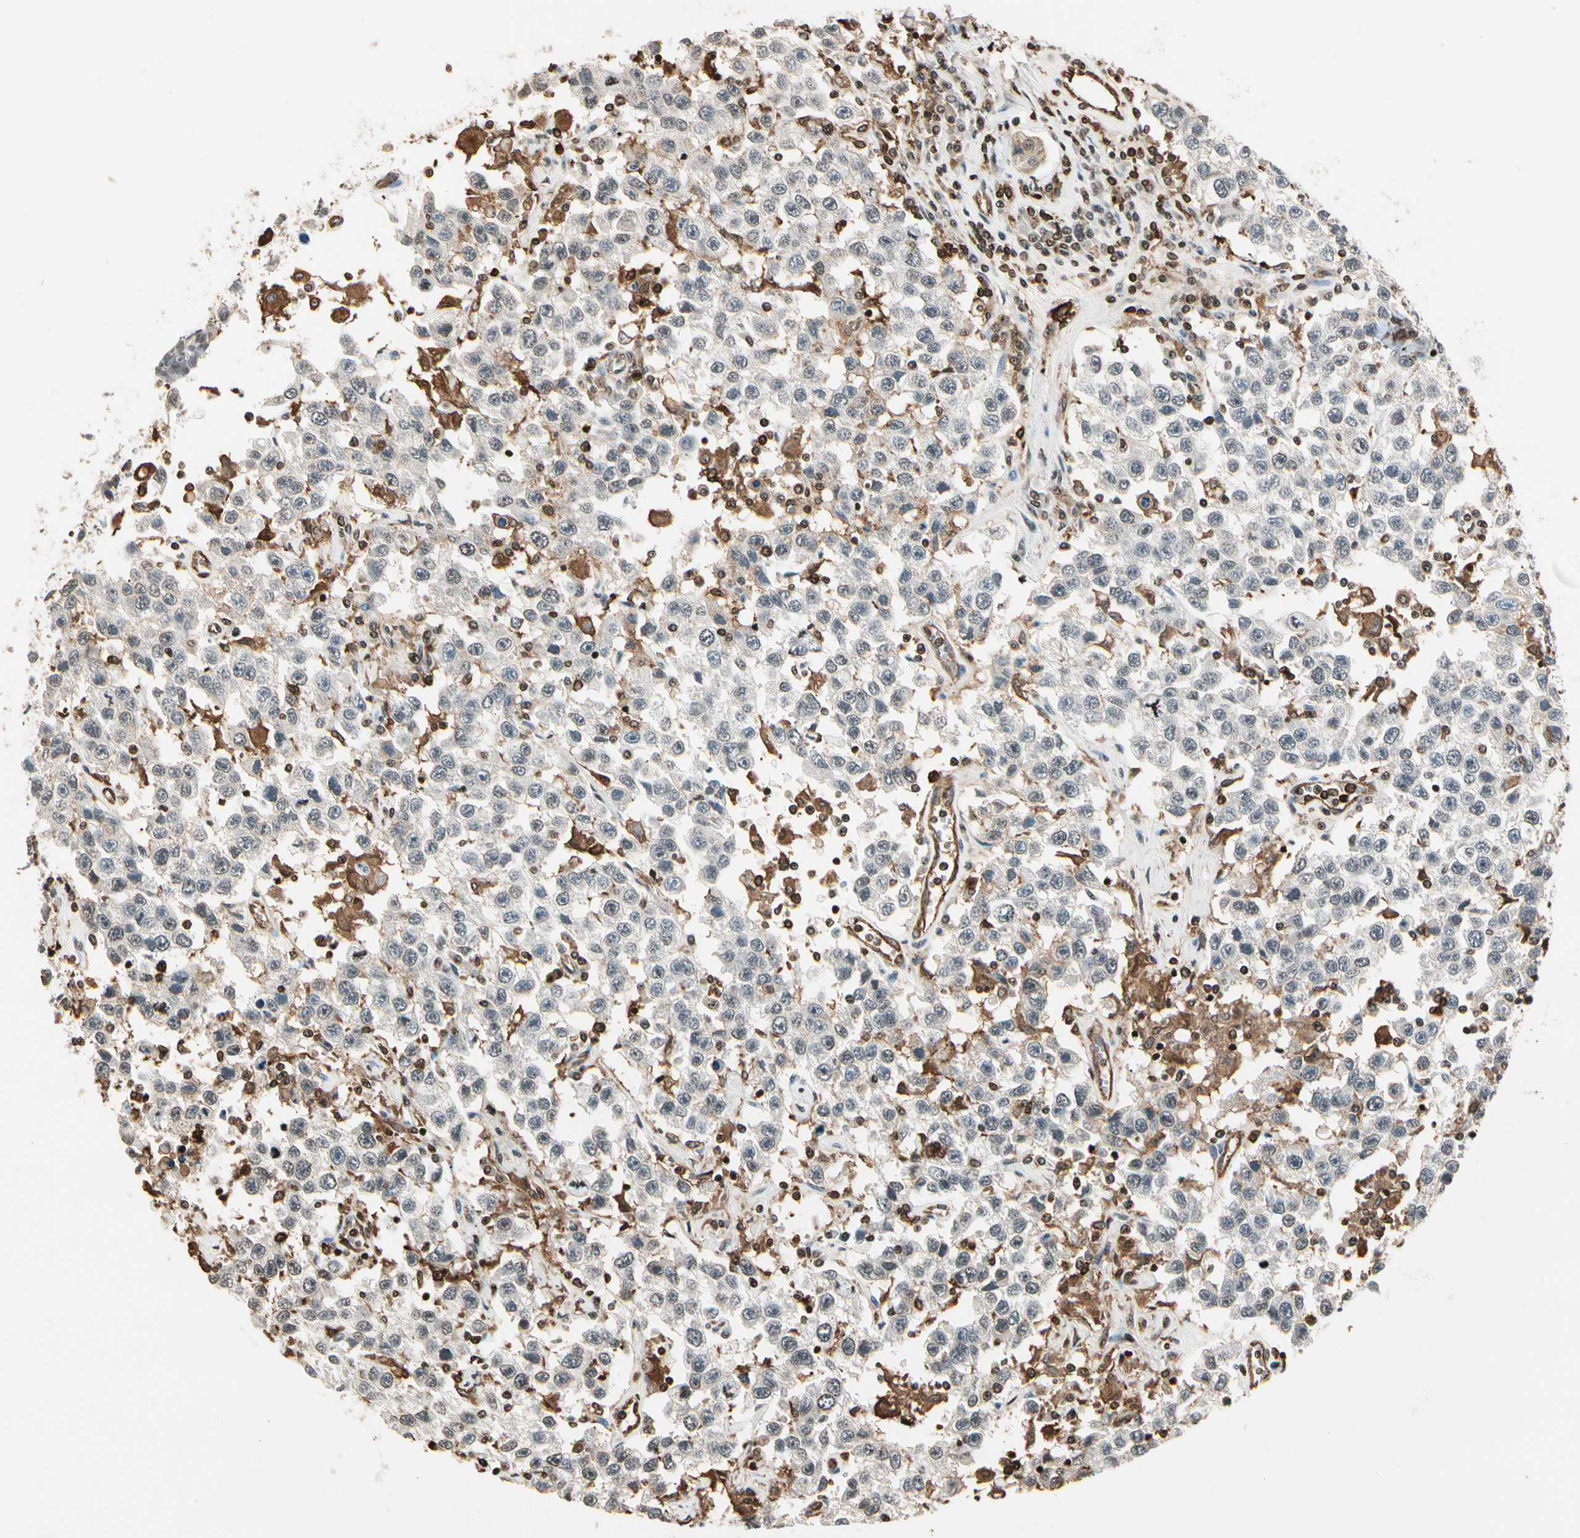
{"staining": {"intensity": "negative", "quantity": "none", "location": "none"}, "tissue": "testis cancer", "cell_type": "Tumor cells", "image_type": "cancer", "snomed": [{"axis": "morphology", "description": "Seminoma, NOS"}, {"axis": "topography", "description": "Testis"}], "caption": "Protein analysis of testis cancer demonstrates no significant staining in tumor cells.", "gene": "FER", "patient": {"sex": "male", "age": 41}}